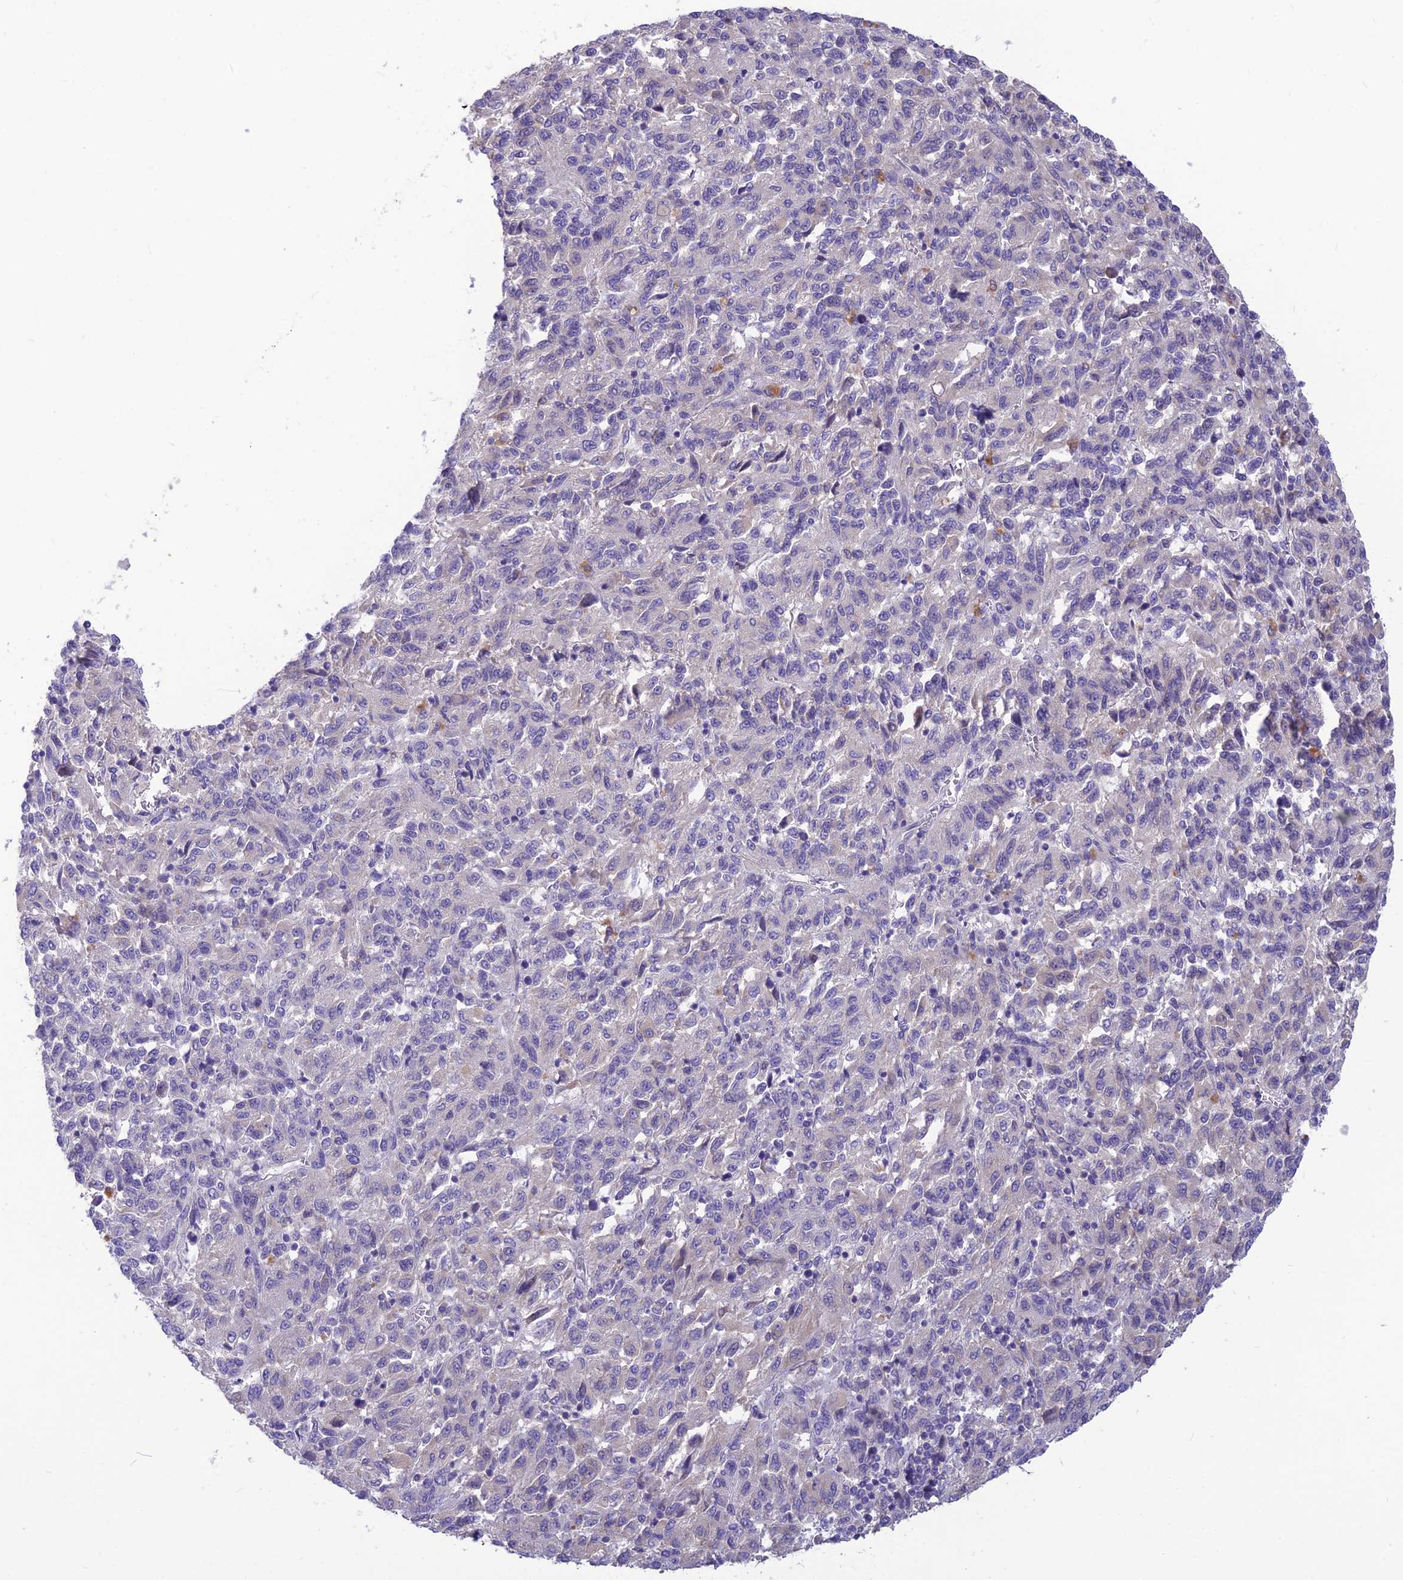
{"staining": {"intensity": "negative", "quantity": "none", "location": "none"}, "tissue": "melanoma", "cell_type": "Tumor cells", "image_type": "cancer", "snomed": [{"axis": "morphology", "description": "Malignant melanoma, Metastatic site"}, {"axis": "topography", "description": "Lung"}], "caption": "There is no significant positivity in tumor cells of malignant melanoma (metastatic site).", "gene": "ST8SIA5", "patient": {"sex": "male", "age": 64}}